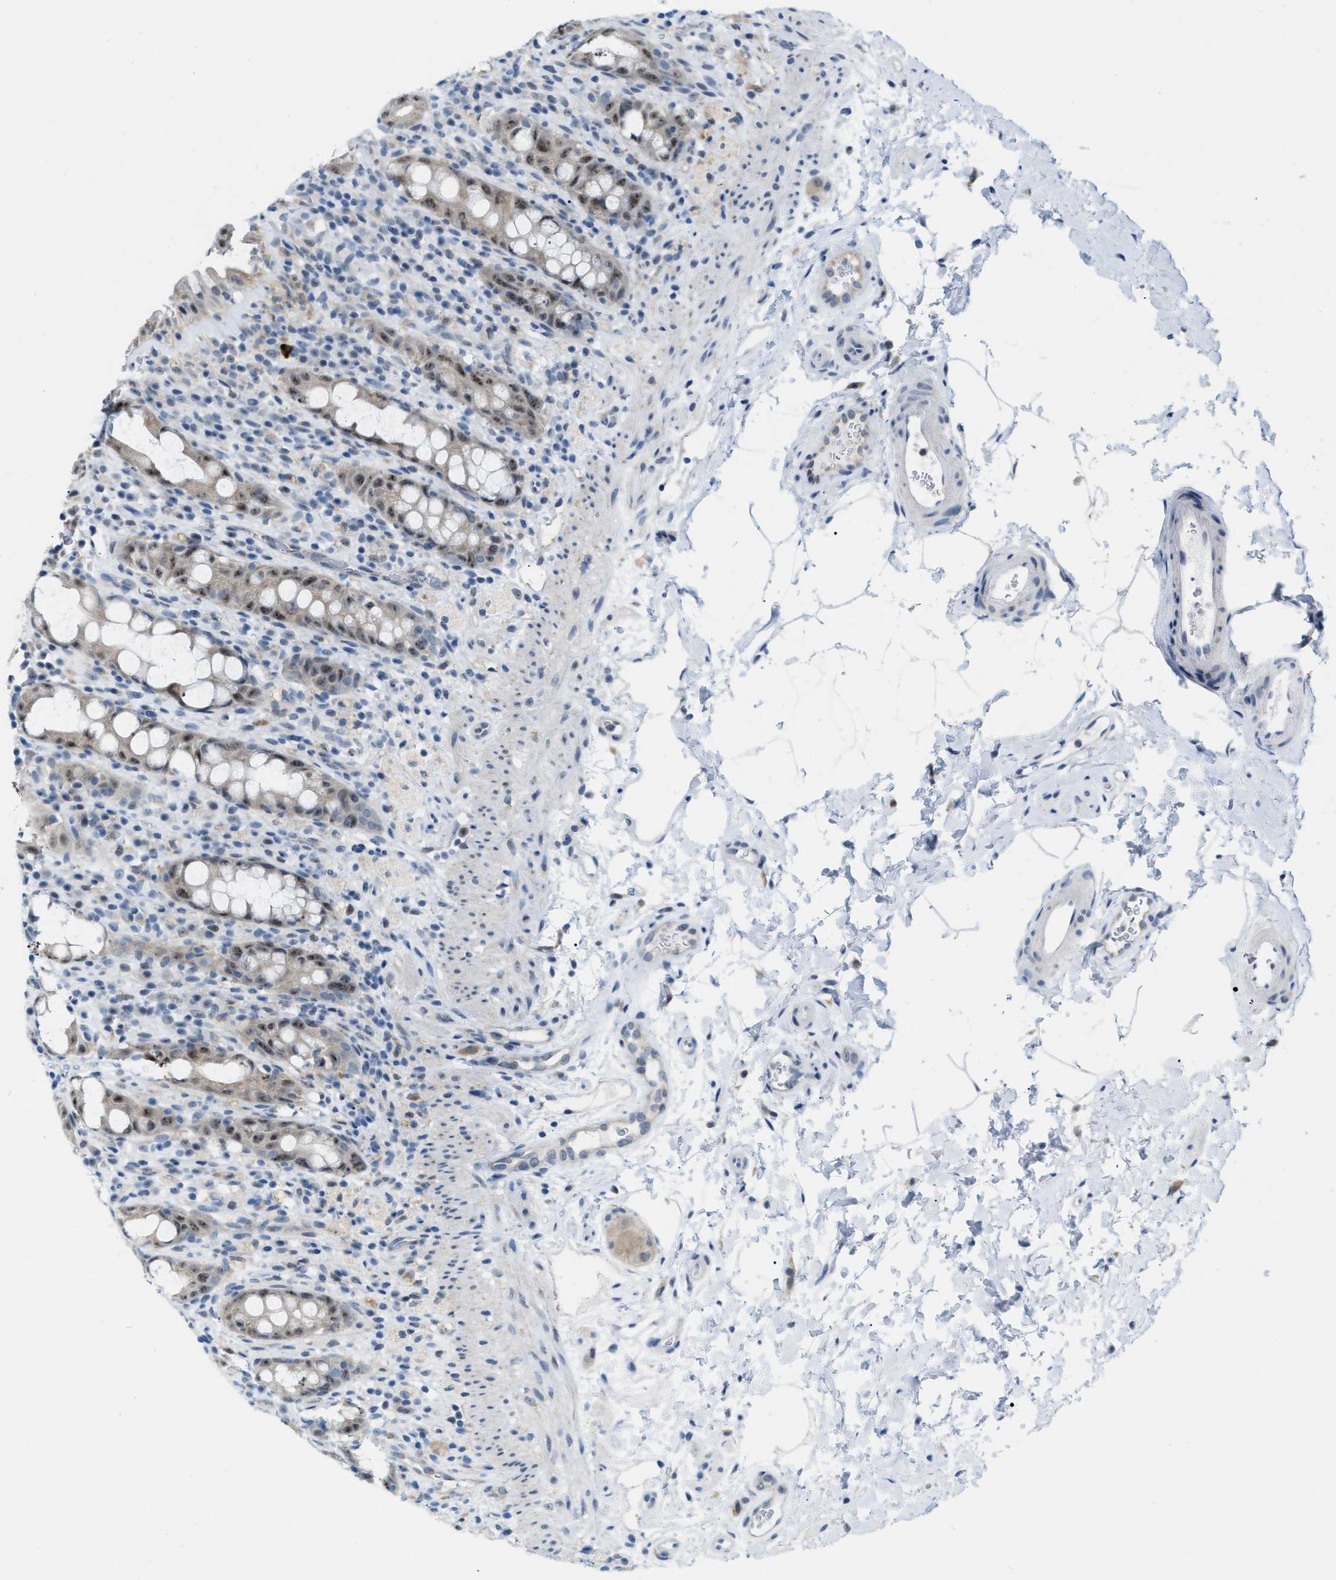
{"staining": {"intensity": "weak", "quantity": "<25%", "location": "nuclear"}, "tissue": "rectum", "cell_type": "Glandular cells", "image_type": "normal", "snomed": [{"axis": "morphology", "description": "Normal tissue, NOS"}, {"axis": "topography", "description": "Rectum"}], "caption": "IHC micrograph of unremarkable rectum stained for a protein (brown), which exhibits no expression in glandular cells. The staining is performed using DAB brown chromogen with nuclei counter-stained in using hematoxylin.", "gene": "PHRF1", "patient": {"sex": "male", "age": 44}}